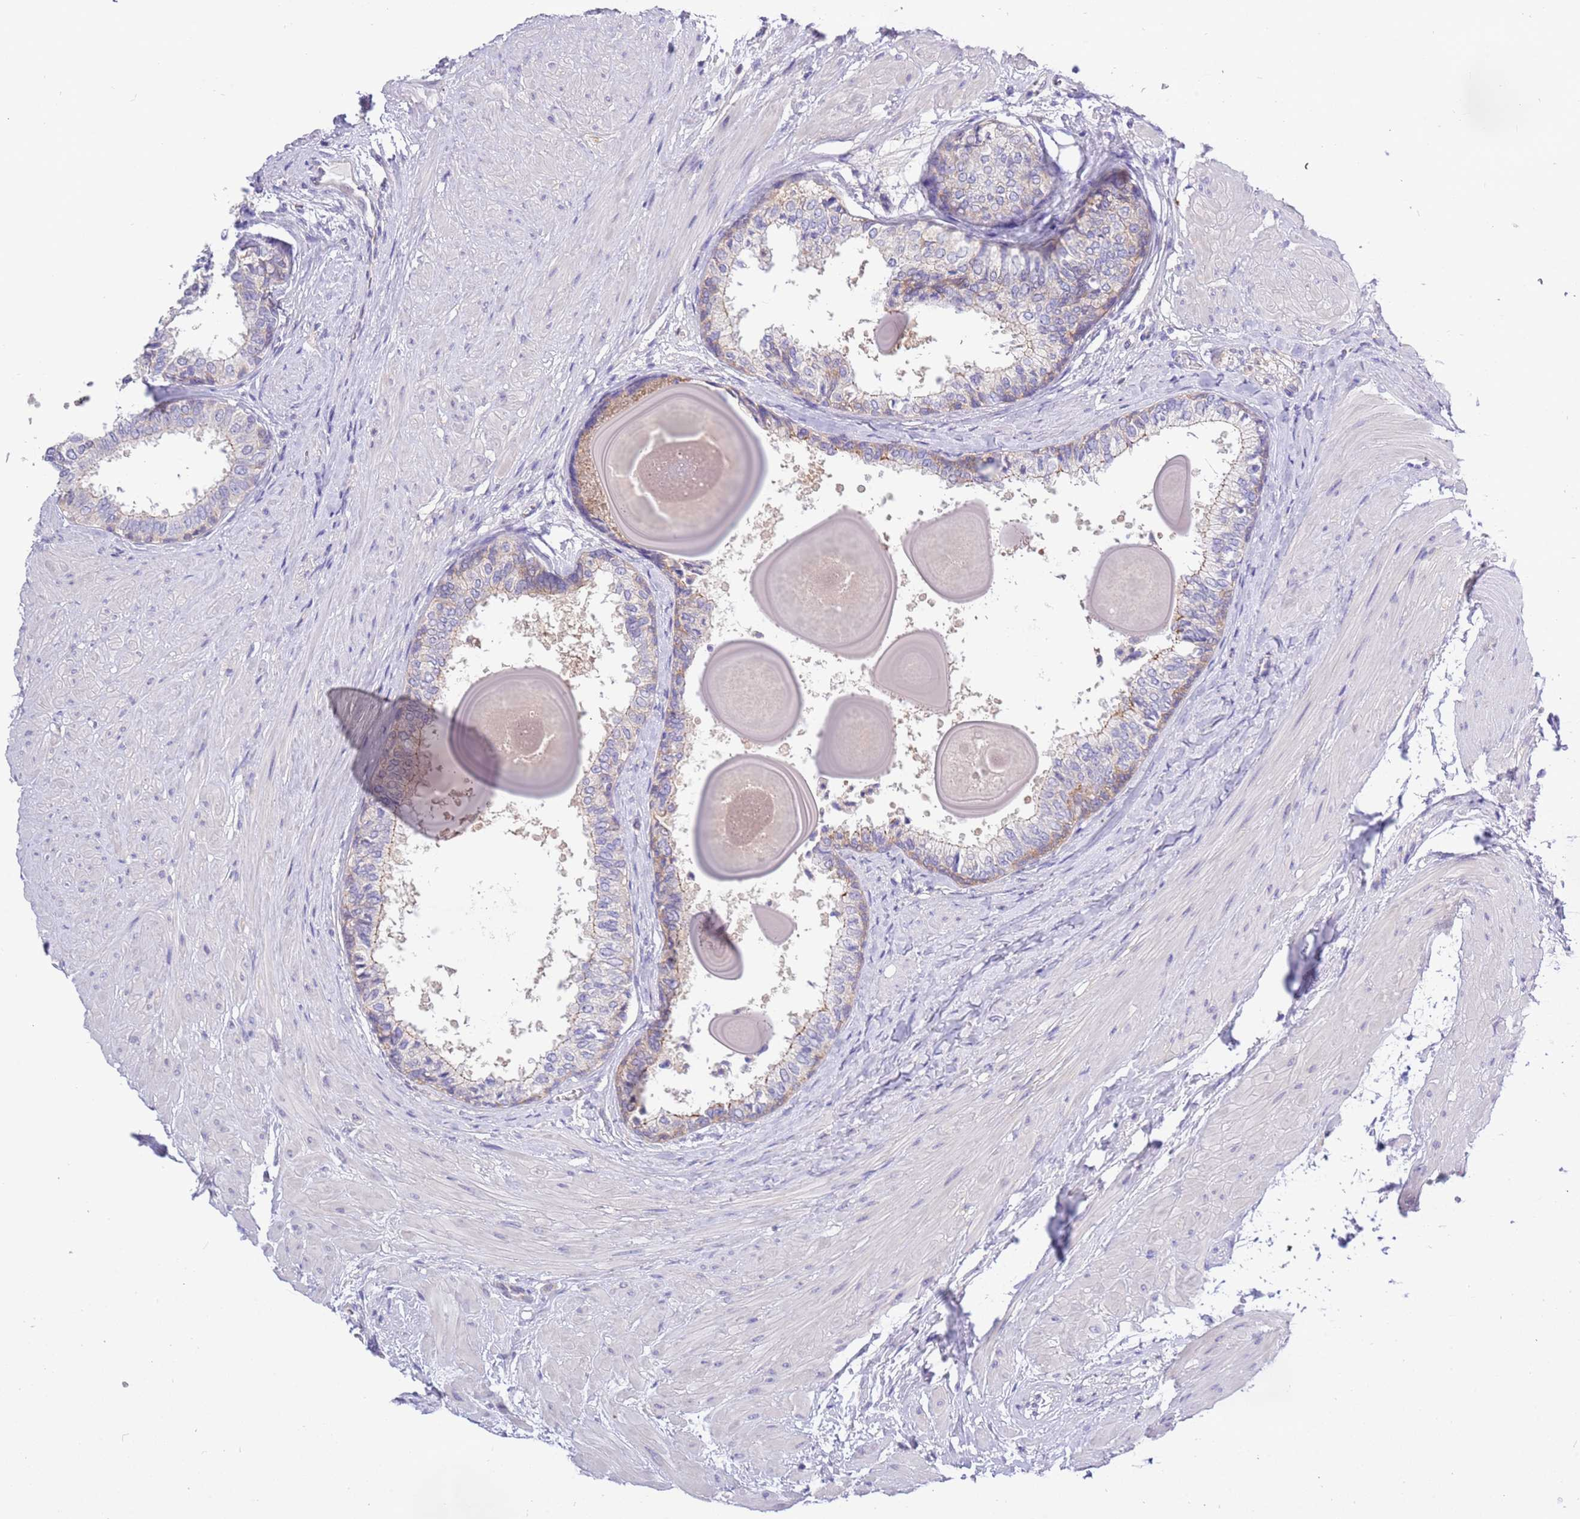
{"staining": {"intensity": "weak", "quantity": "25%-75%", "location": "cytoplasmic/membranous"}, "tissue": "prostate", "cell_type": "Glandular cells", "image_type": "normal", "snomed": [{"axis": "morphology", "description": "Normal tissue, NOS"}, {"axis": "topography", "description": "Prostate"}], "caption": "This image displays immunohistochemistry staining of normal prostate, with low weak cytoplasmic/membranous positivity in about 25%-75% of glandular cells.", "gene": "STIP1", "patient": {"sex": "male", "age": 48}}